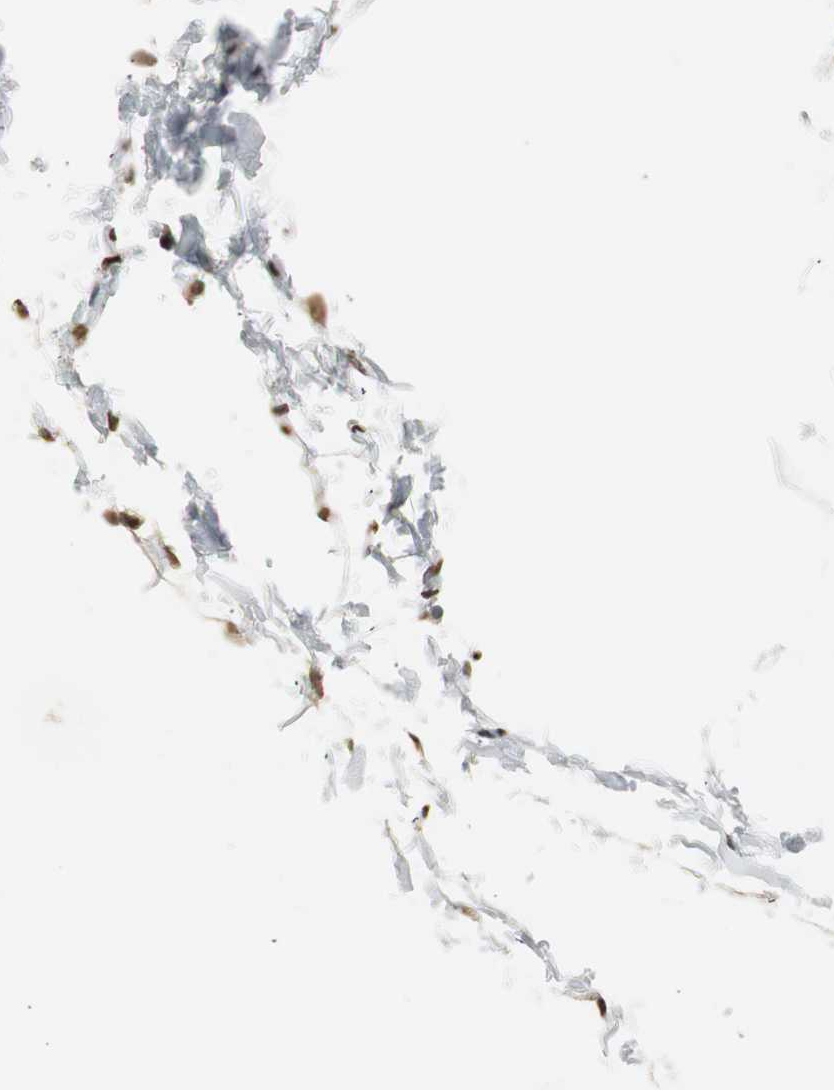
{"staining": {"intensity": "moderate", "quantity": ">75%", "location": "cytoplasmic/membranous,nuclear"}, "tissue": "adipose tissue", "cell_type": "Adipocytes", "image_type": "normal", "snomed": [{"axis": "morphology", "description": "Normal tissue, NOS"}, {"axis": "topography", "description": "Soft tissue"}], "caption": "Immunohistochemistry (DAB) staining of unremarkable human adipose tissue reveals moderate cytoplasmic/membranous,nuclear protein positivity in about >75% of adipocytes.", "gene": "PARN", "patient": {"sex": "male", "age": 26}}